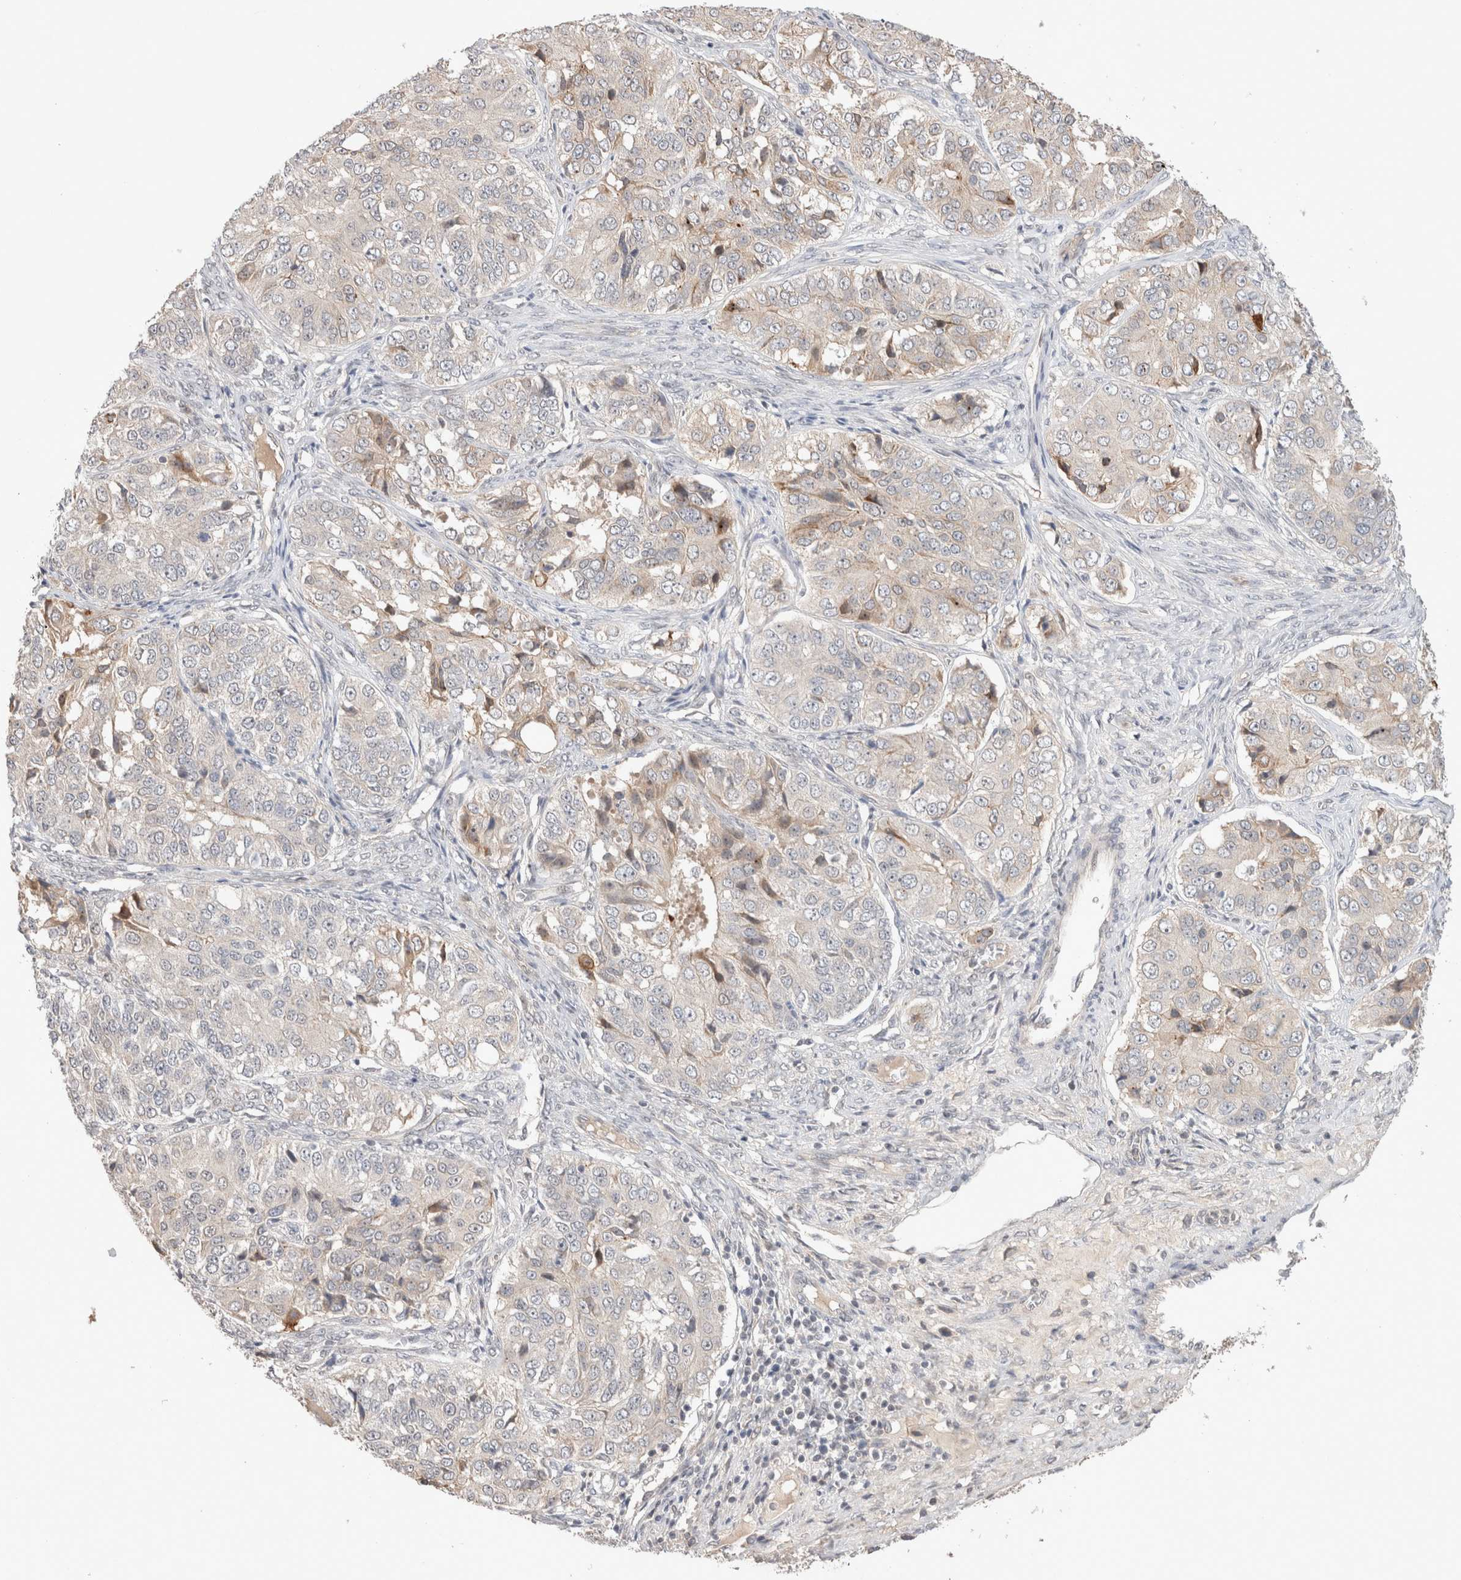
{"staining": {"intensity": "weak", "quantity": "25%-75%", "location": "cytoplasmic/membranous,nuclear"}, "tissue": "ovarian cancer", "cell_type": "Tumor cells", "image_type": "cancer", "snomed": [{"axis": "morphology", "description": "Carcinoma, endometroid"}, {"axis": "topography", "description": "Ovary"}], "caption": "Immunohistochemistry (IHC) of human ovarian cancer (endometroid carcinoma) exhibits low levels of weak cytoplasmic/membranous and nuclear staining in approximately 25%-75% of tumor cells. Nuclei are stained in blue.", "gene": "SYDE2", "patient": {"sex": "female", "age": 51}}